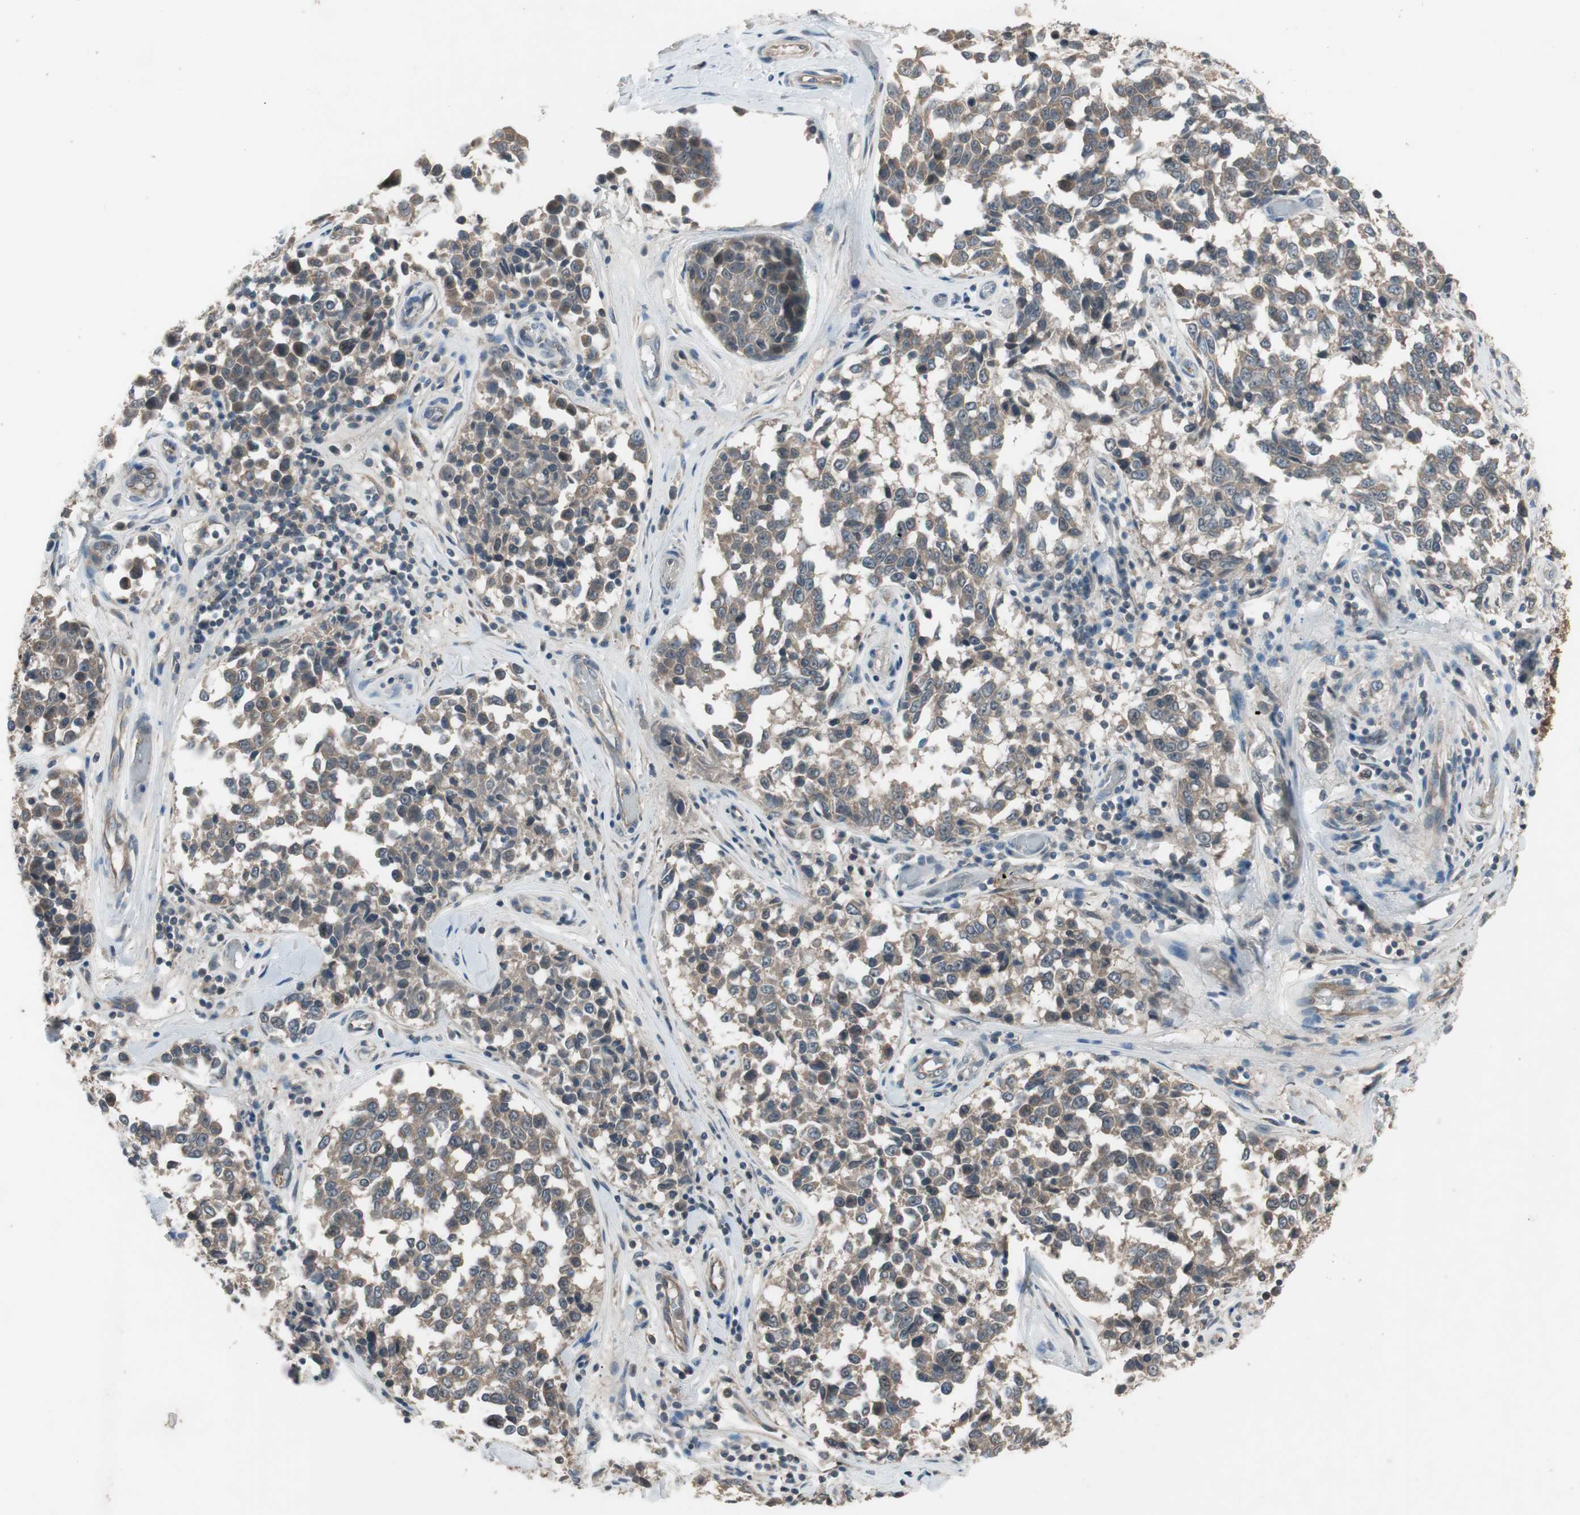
{"staining": {"intensity": "moderate", "quantity": ">75%", "location": "cytoplasmic/membranous"}, "tissue": "melanoma", "cell_type": "Tumor cells", "image_type": "cancer", "snomed": [{"axis": "morphology", "description": "Malignant melanoma, NOS"}, {"axis": "topography", "description": "Skin"}], "caption": "Brown immunohistochemical staining in human malignant melanoma shows moderate cytoplasmic/membranous expression in about >75% of tumor cells.", "gene": "NSF", "patient": {"sex": "female", "age": 64}}